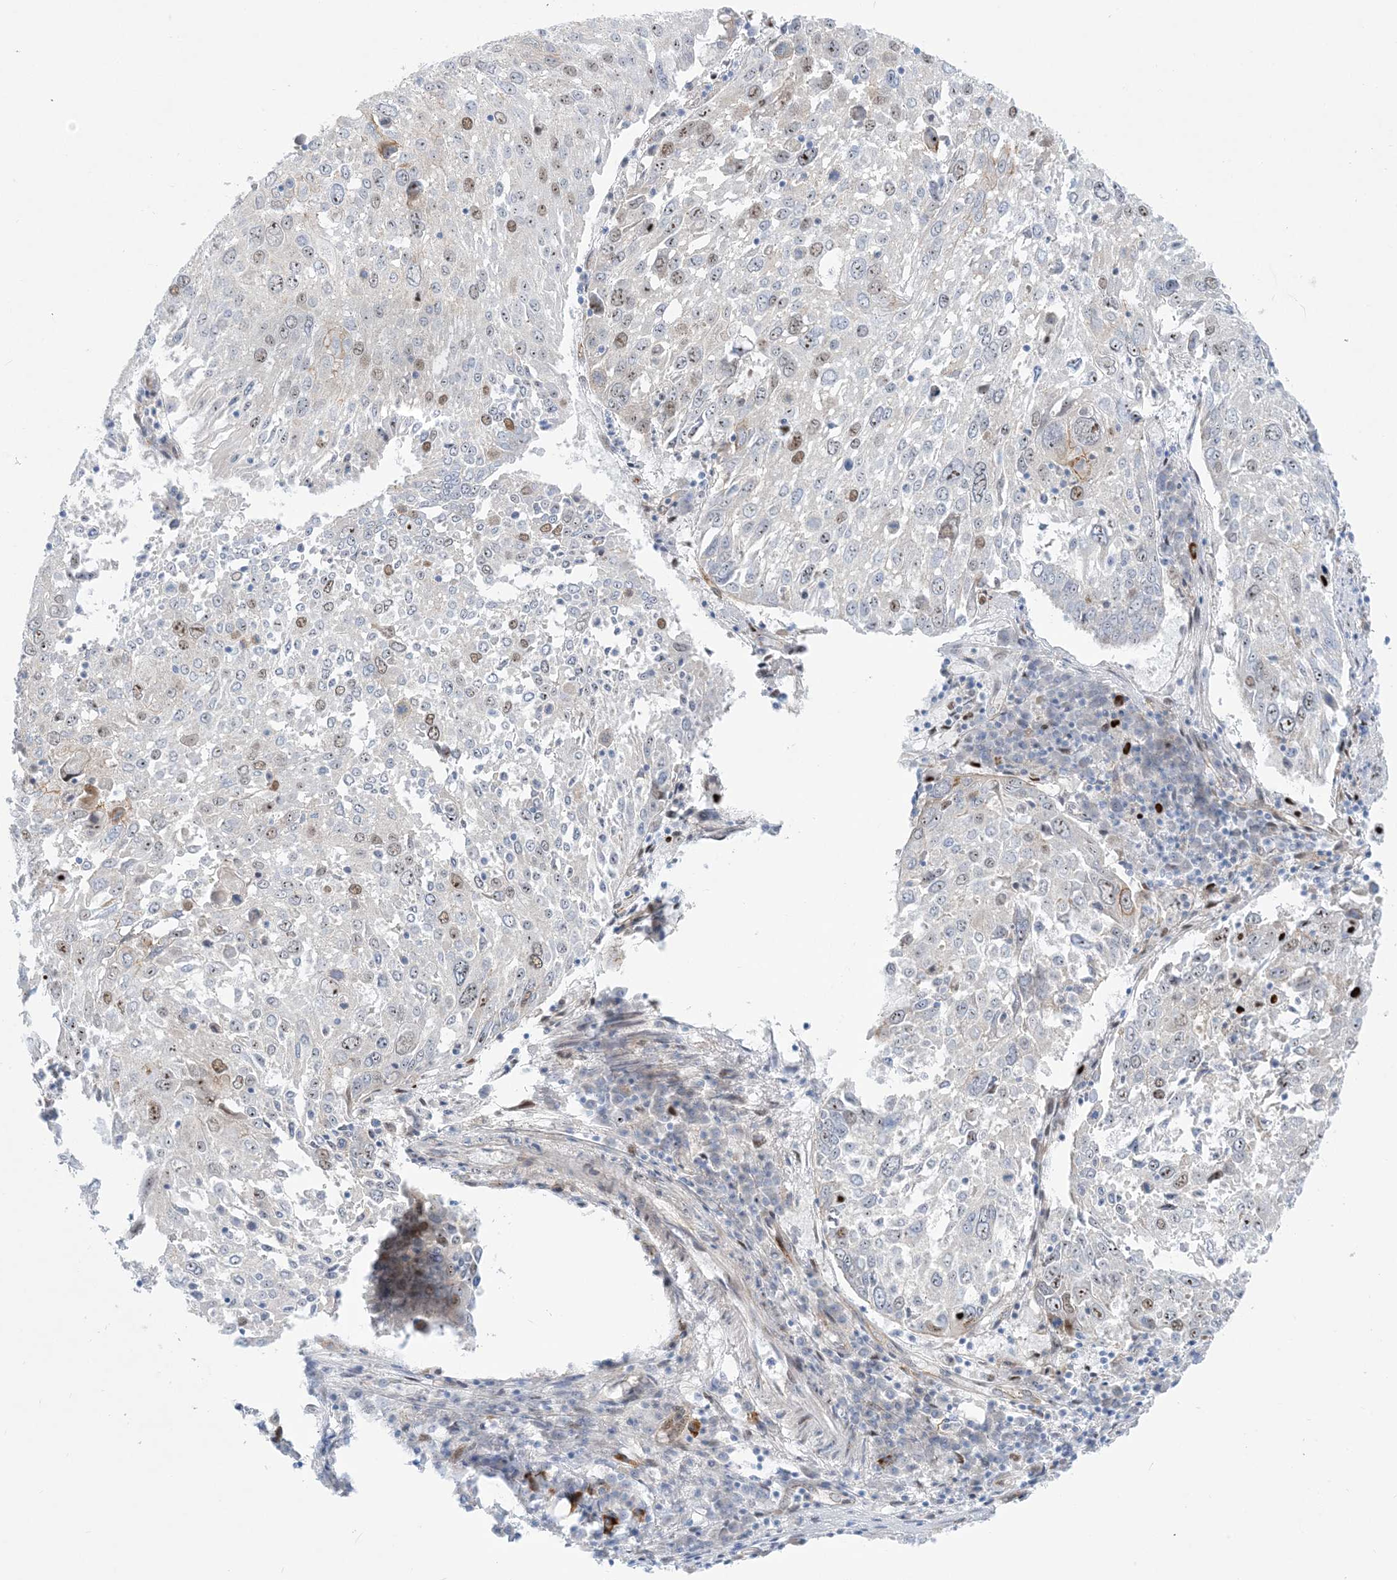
{"staining": {"intensity": "moderate", "quantity": "<25%", "location": "nuclear"}, "tissue": "lung cancer", "cell_type": "Tumor cells", "image_type": "cancer", "snomed": [{"axis": "morphology", "description": "Squamous cell carcinoma, NOS"}, {"axis": "topography", "description": "Lung"}], "caption": "Protein positivity by IHC displays moderate nuclear expression in about <25% of tumor cells in lung cancer (squamous cell carcinoma).", "gene": "MARS2", "patient": {"sex": "male", "age": 65}}